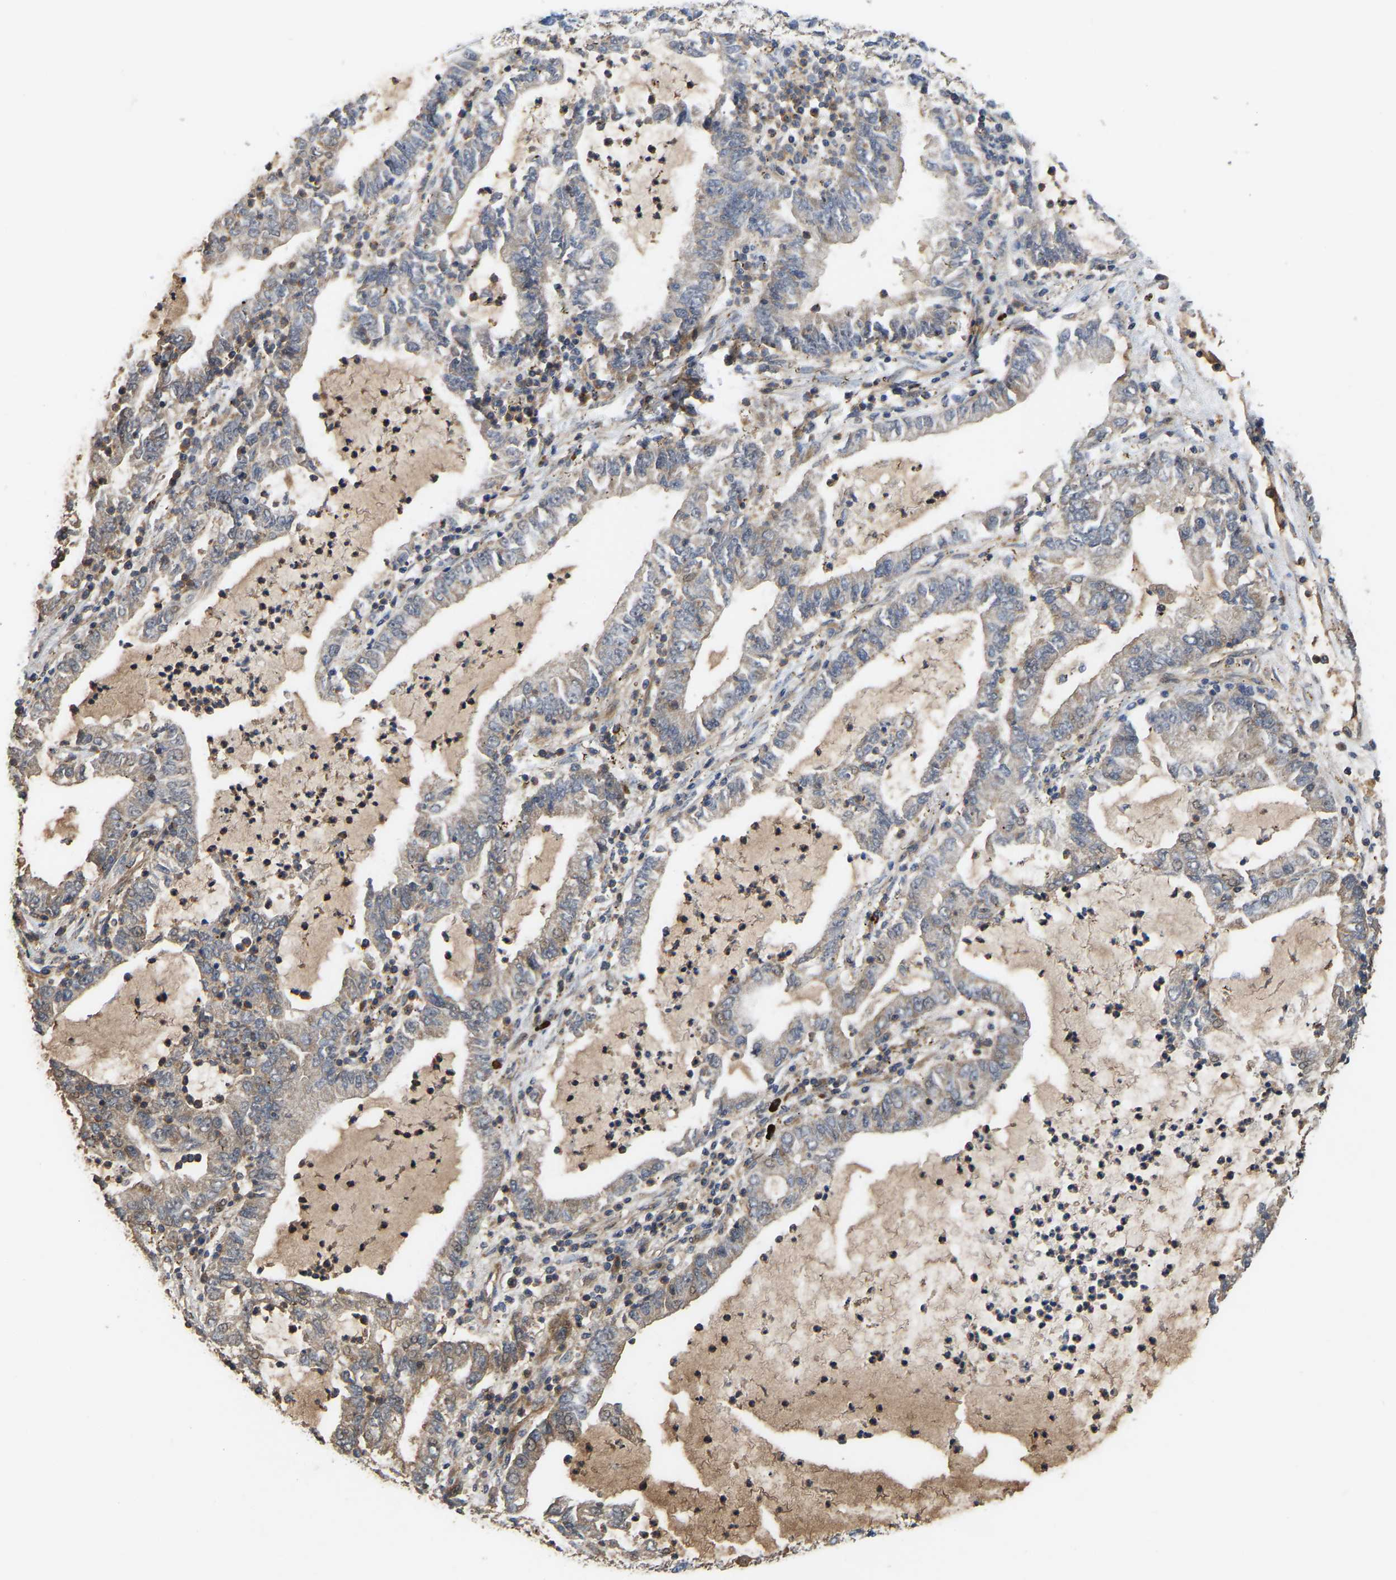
{"staining": {"intensity": "moderate", "quantity": "25%-75%", "location": "cytoplasmic/membranous"}, "tissue": "lung cancer", "cell_type": "Tumor cells", "image_type": "cancer", "snomed": [{"axis": "morphology", "description": "Adenocarcinoma, NOS"}, {"axis": "topography", "description": "Lung"}], "caption": "Lung adenocarcinoma was stained to show a protein in brown. There is medium levels of moderate cytoplasmic/membranous staining in approximately 25%-75% of tumor cells. (IHC, brightfield microscopy, high magnification).", "gene": "STAU1", "patient": {"sex": "female", "age": 51}}